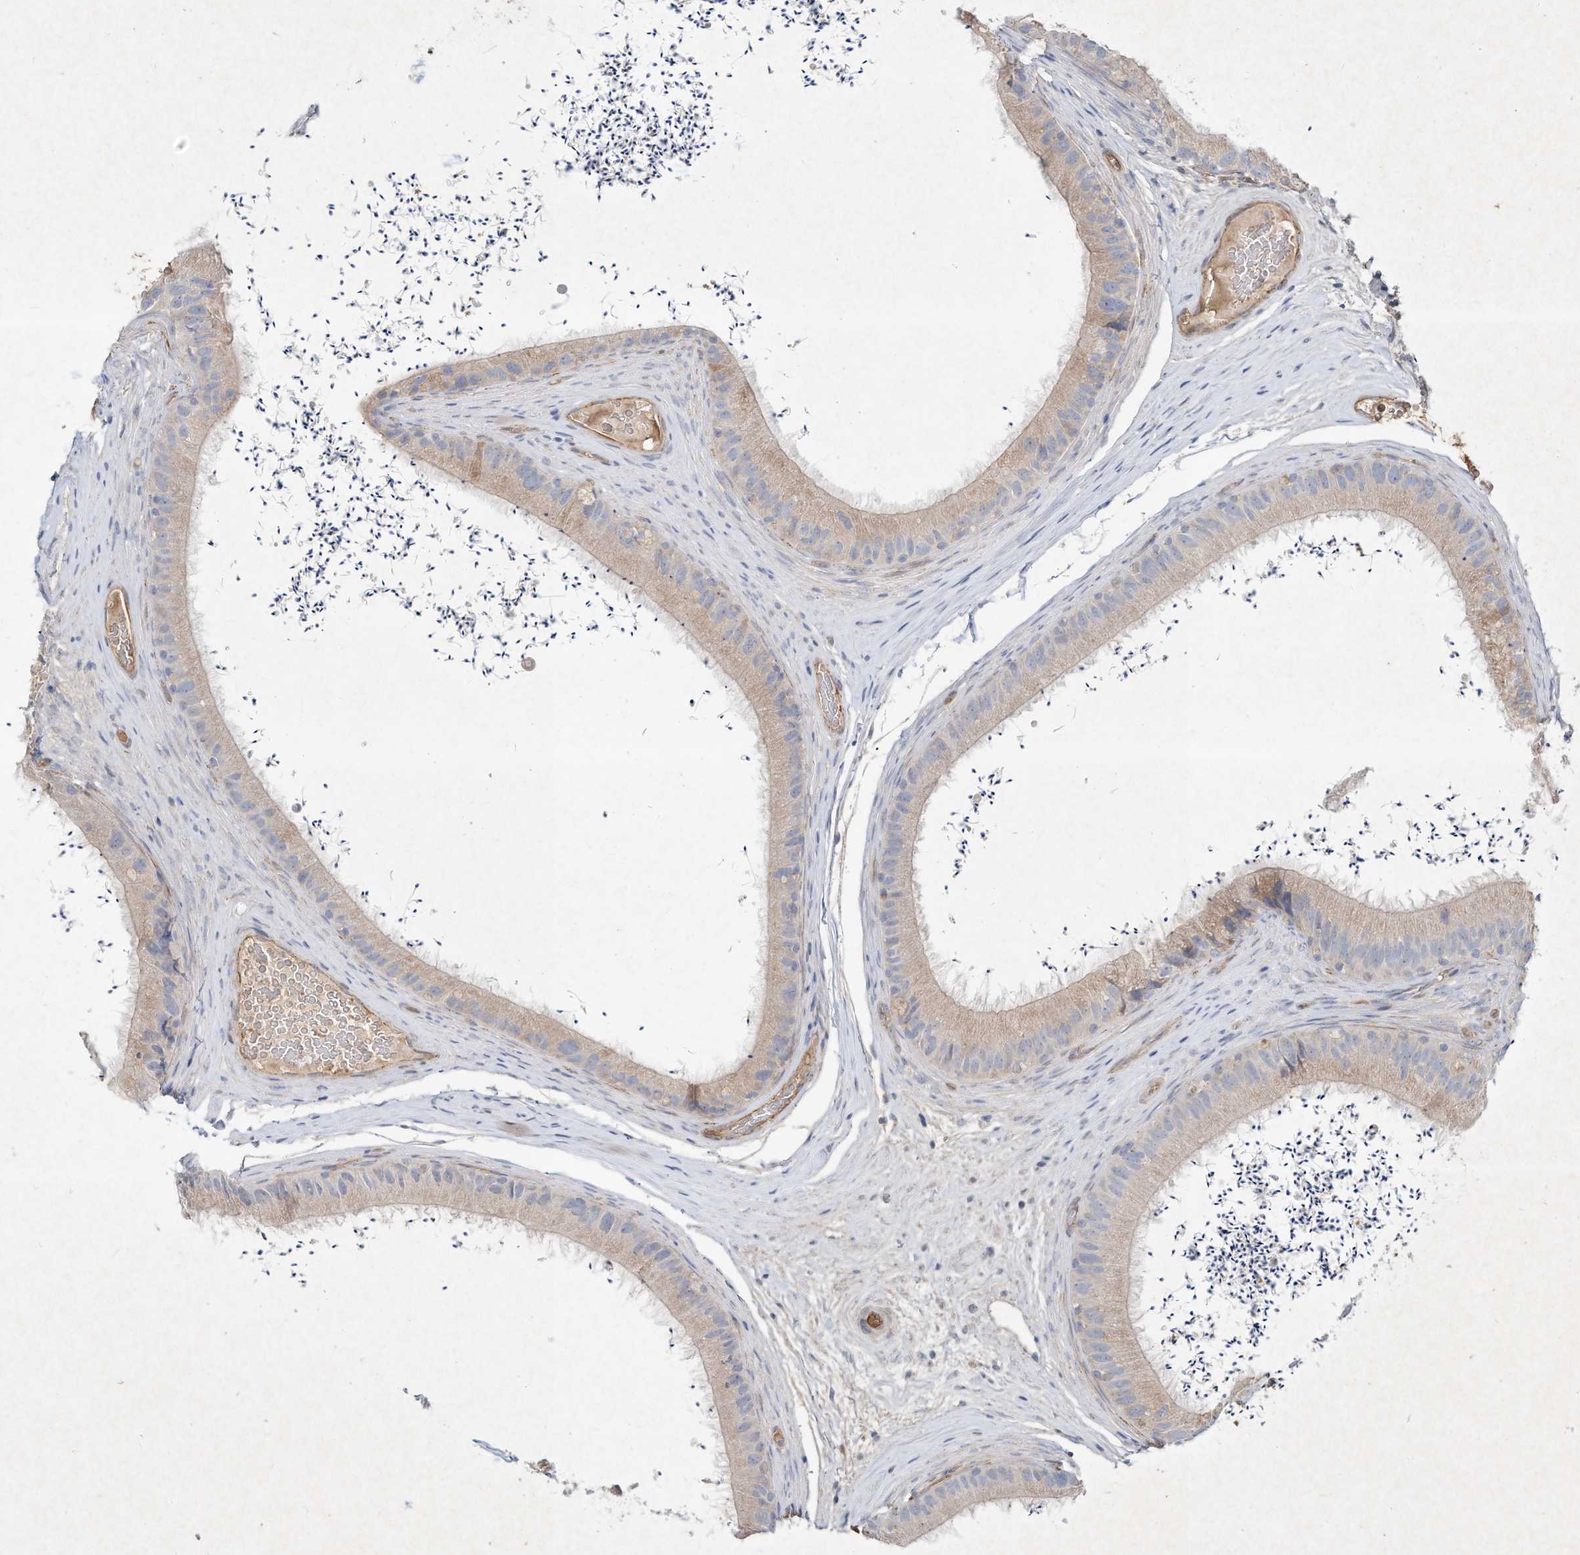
{"staining": {"intensity": "weak", "quantity": ">75%", "location": "cytoplasmic/membranous"}, "tissue": "epididymis", "cell_type": "Glandular cells", "image_type": "normal", "snomed": [{"axis": "morphology", "description": "Normal tissue, NOS"}, {"axis": "topography", "description": "Epididymis, spermatic cord, NOS"}], "caption": "A photomicrograph of epididymis stained for a protein reveals weak cytoplasmic/membranous brown staining in glandular cells. The protein of interest is shown in brown color, while the nuclei are stained blue.", "gene": "HTR5A", "patient": {"sex": "male", "age": 50}}